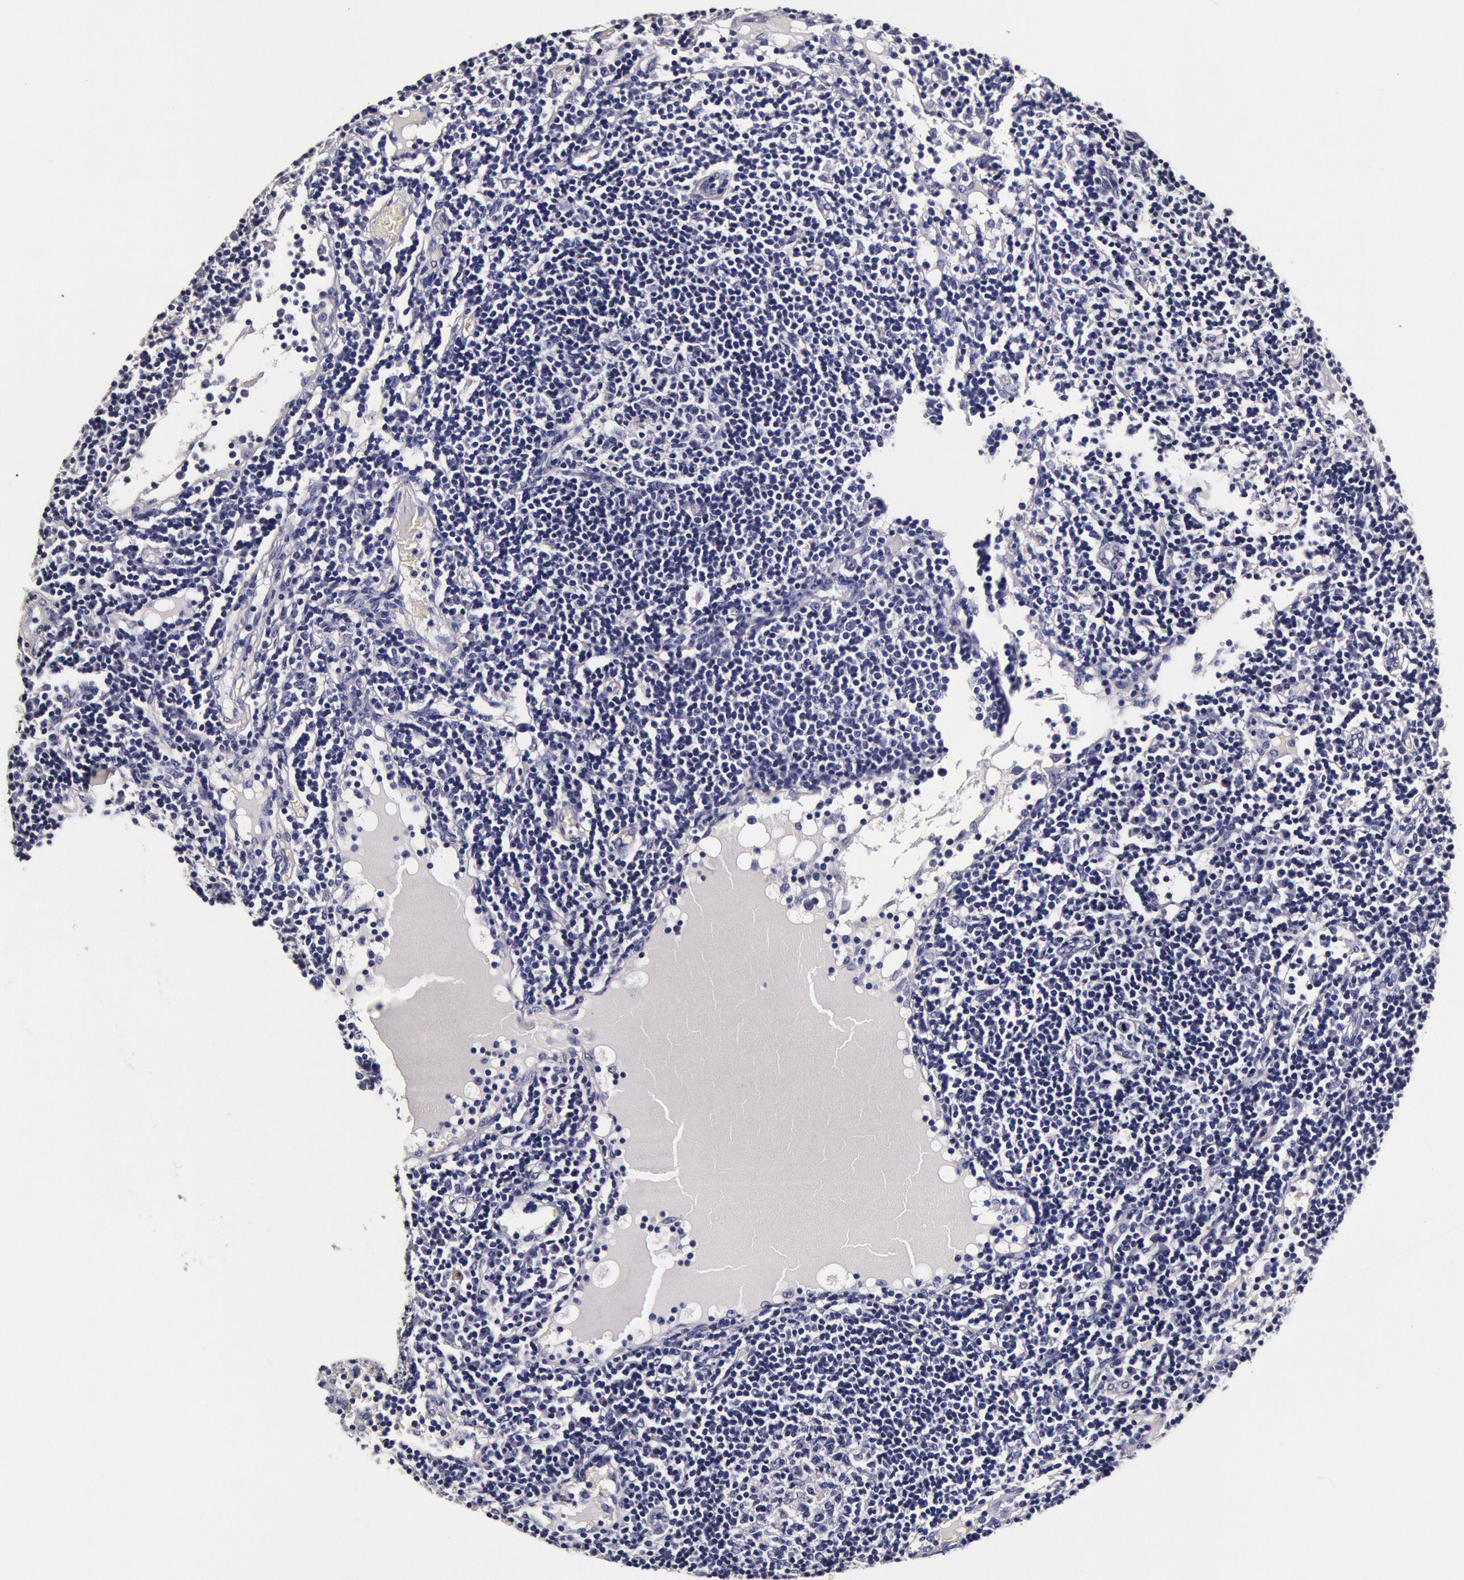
{"staining": {"intensity": "negative", "quantity": "none", "location": "none"}, "tissue": "lymph node", "cell_type": "Germinal center cells", "image_type": "normal", "snomed": [{"axis": "morphology", "description": "Normal tissue, NOS"}, {"axis": "topography", "description": "Lymph node"}], "caption": "Germinal center cells are negative for brown protein staining in benign lymph node. (DAB (3,3'-diaminobenzidine) immunohistochemistry (IHC), high magnification).", "gene": "CCDC22", "patient": {"sex": "female", "age": 55}}